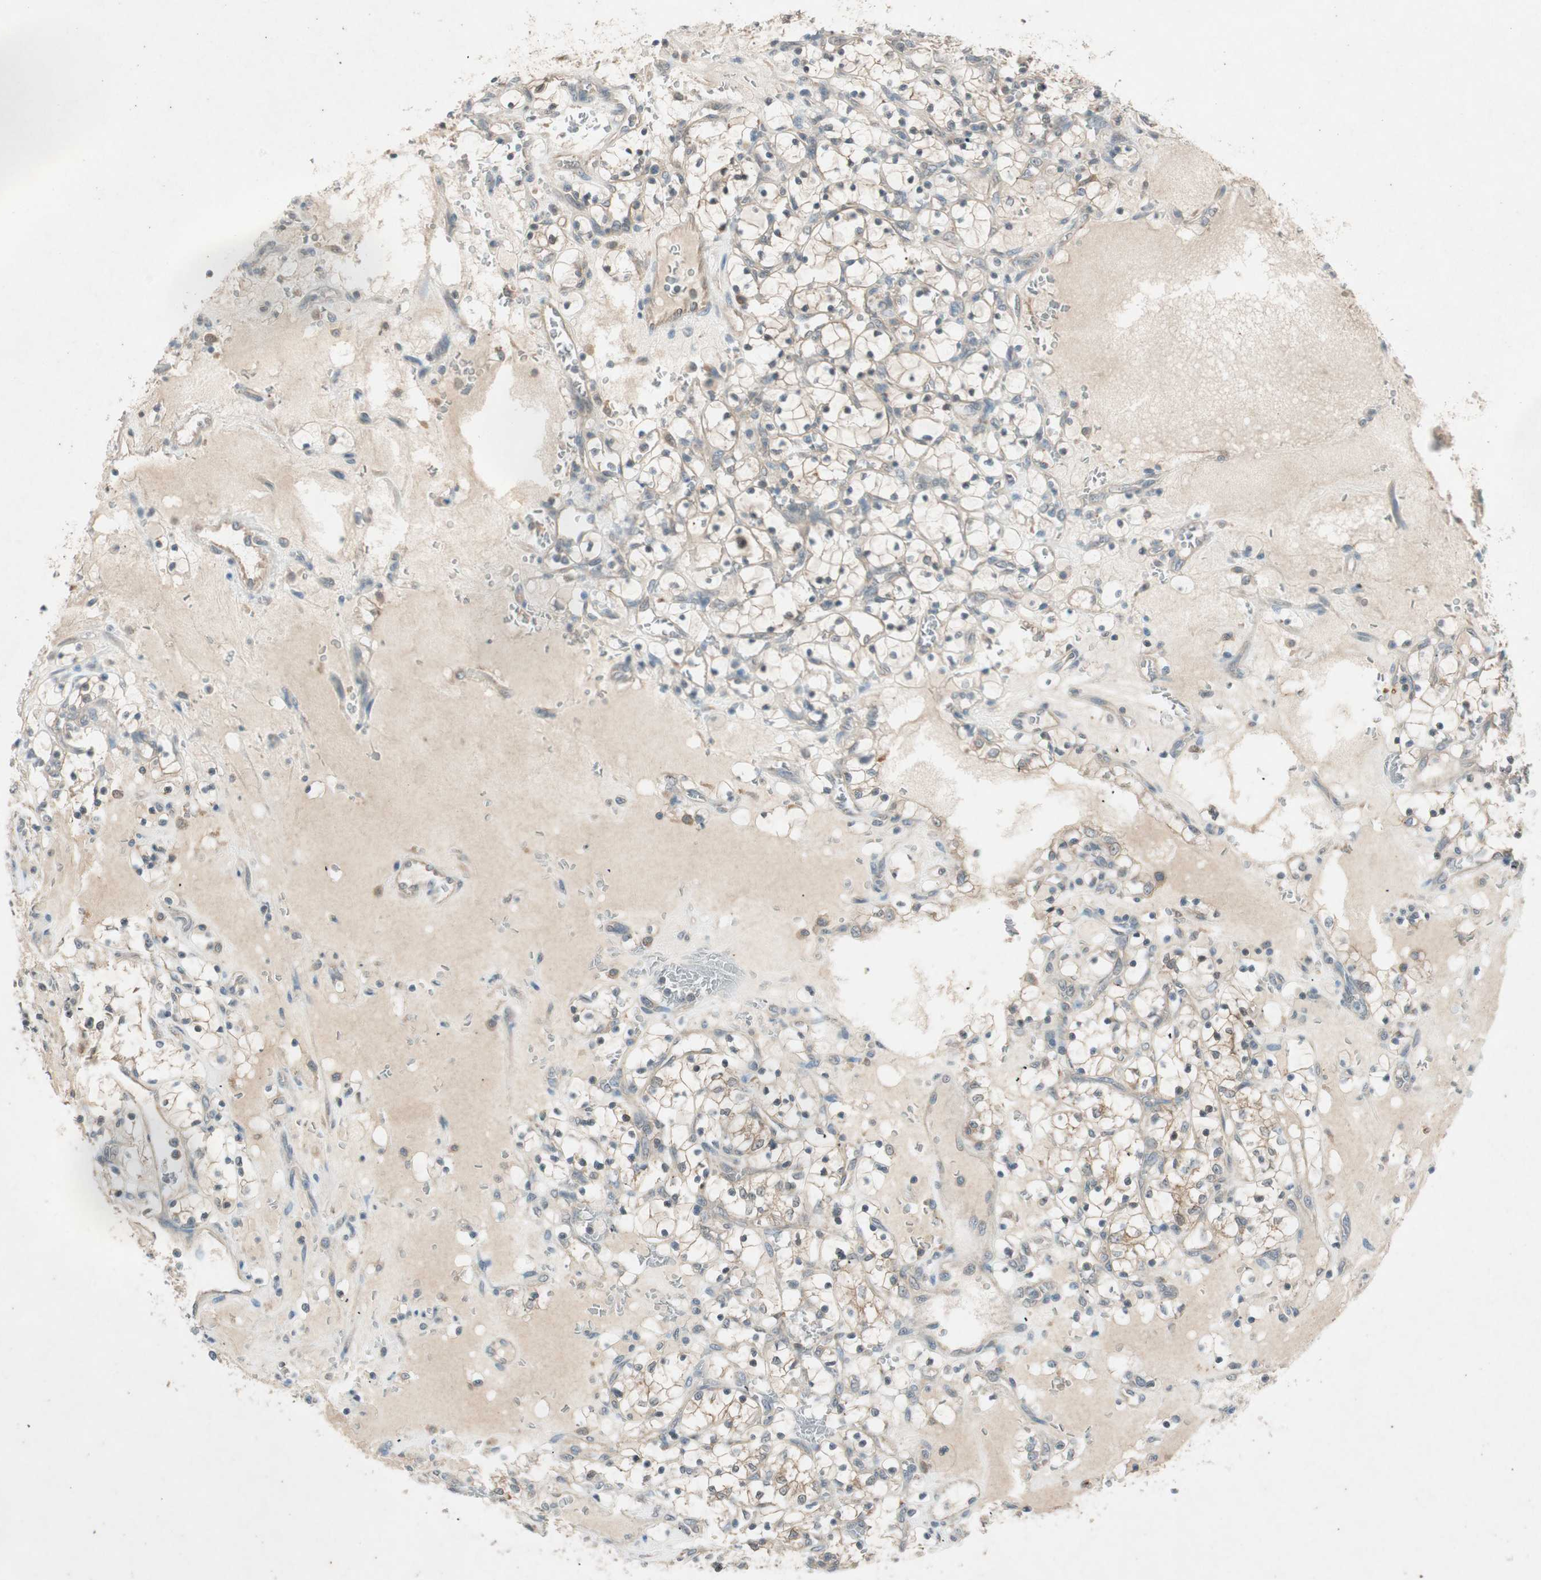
{"staining": {"intensity": "weak", "quantity": "25%-75%", "location": "cytoplasmic/membranous"}, "tissue": "renal cancer", "cell_type": "Tumor cells", "image_type": "cancer", "snomed": [{"axis": "morphology", "description": "Adenocarcinoma, NOS"}, {"axis": "topography", "description": "Kidney"}], "caption": "Brown immunohistochemical staining in renal cancer reveals weak cytoplasmic/membranous positivity in approximately 25%-75% of tumor cells.", "gene": "NCLN", "patient": {"sex": "female", "age": 69}}